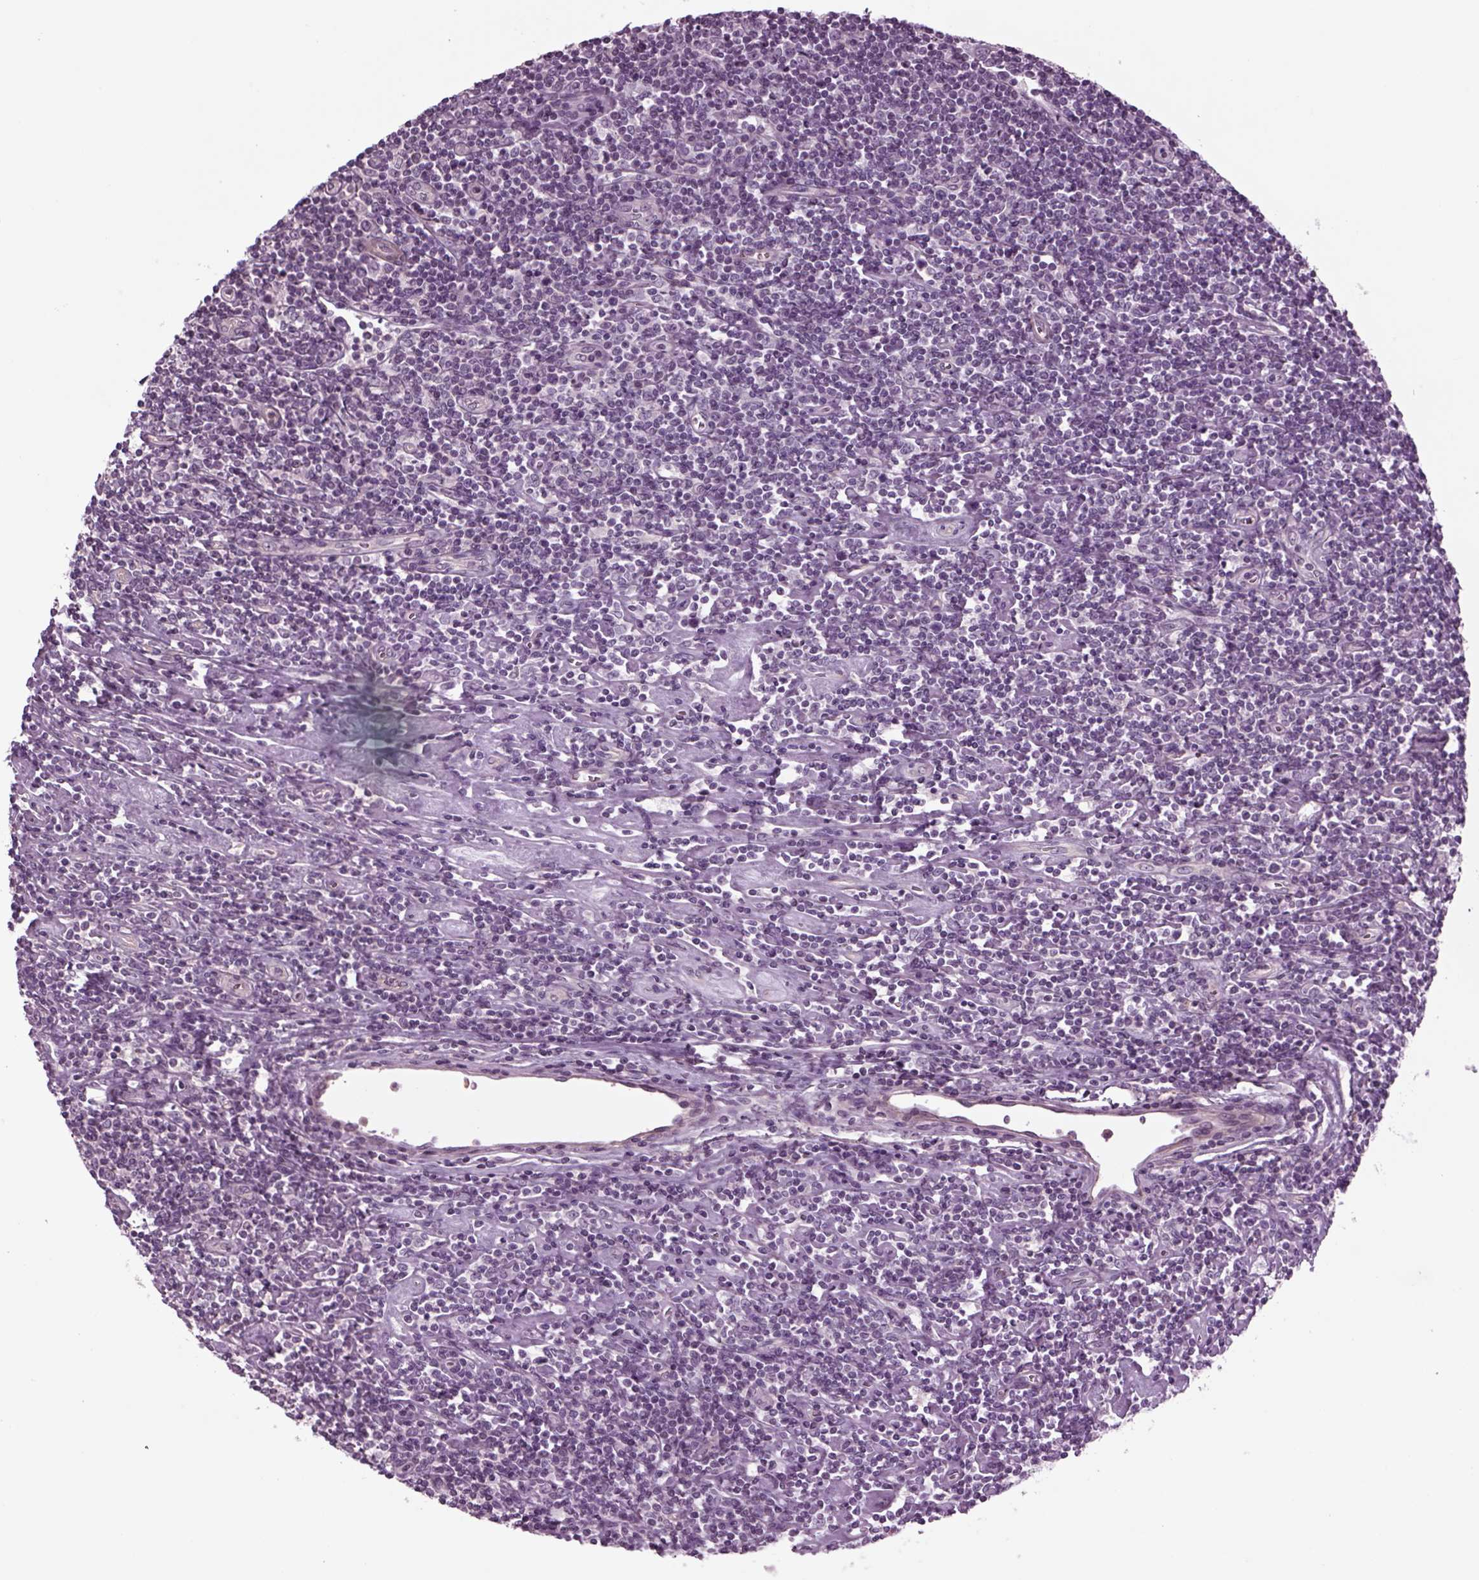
{"staining": {"intensity": "negative", "quantity": "none", "location": "none"}, "tissue": "lymphoma", "cell_type": "Tumor cells", "image_type": "cancer", "snomed": [{"axis": "morphology", "description": "Hodgkin's disease, NOS"}, {"axis": "topography", "description": "Lymph node"}], "caption": "This is an IHC micrograph of human lymphoma. There is no staining in tumor cells.", "gene": "ODF3", "patient": {"sex": "male", "age": 40}}